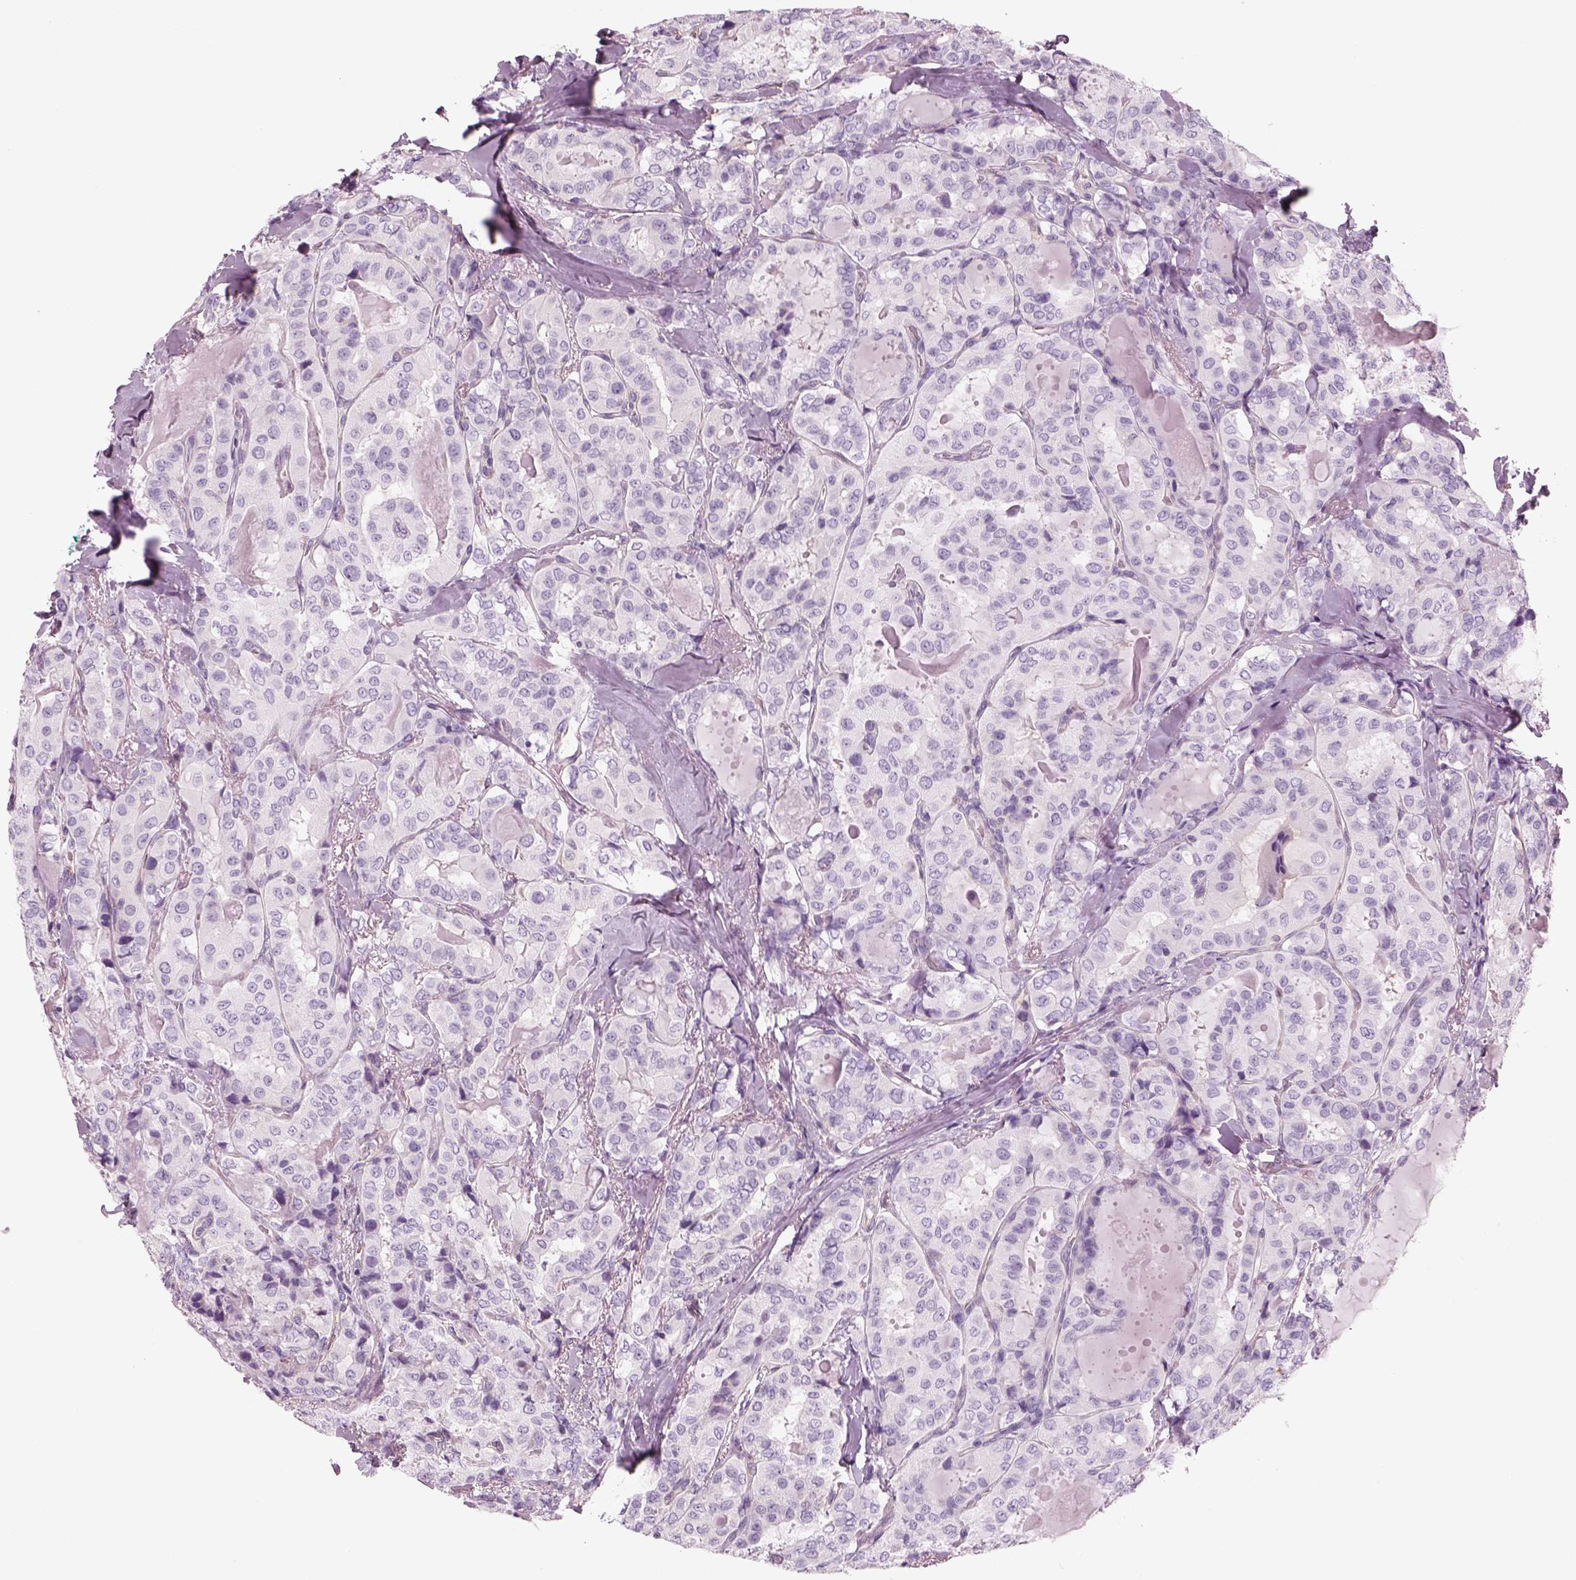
{"staining": {"intensity": "negative", "quantity": "none", "location": "none"}, "tissue": "thyroid cancer", "cell_type": "Tumor cells", "image_type": "cancer", "snomed": [{"axis": "morphology", "description": "Papillary adenocarcinoma, NOS"}, {"axis": "topography", "description": "Thyroid gland"}], "caption": "Image shows no protein expression in tumor cells of thyroid papillary adenocarcinoma tissue. (DAB immunohistochemistry (IHC) with hematoxylin counter stain).", "gene": "SLC1A7", "patient": {"sex": "female", "age": 41}}